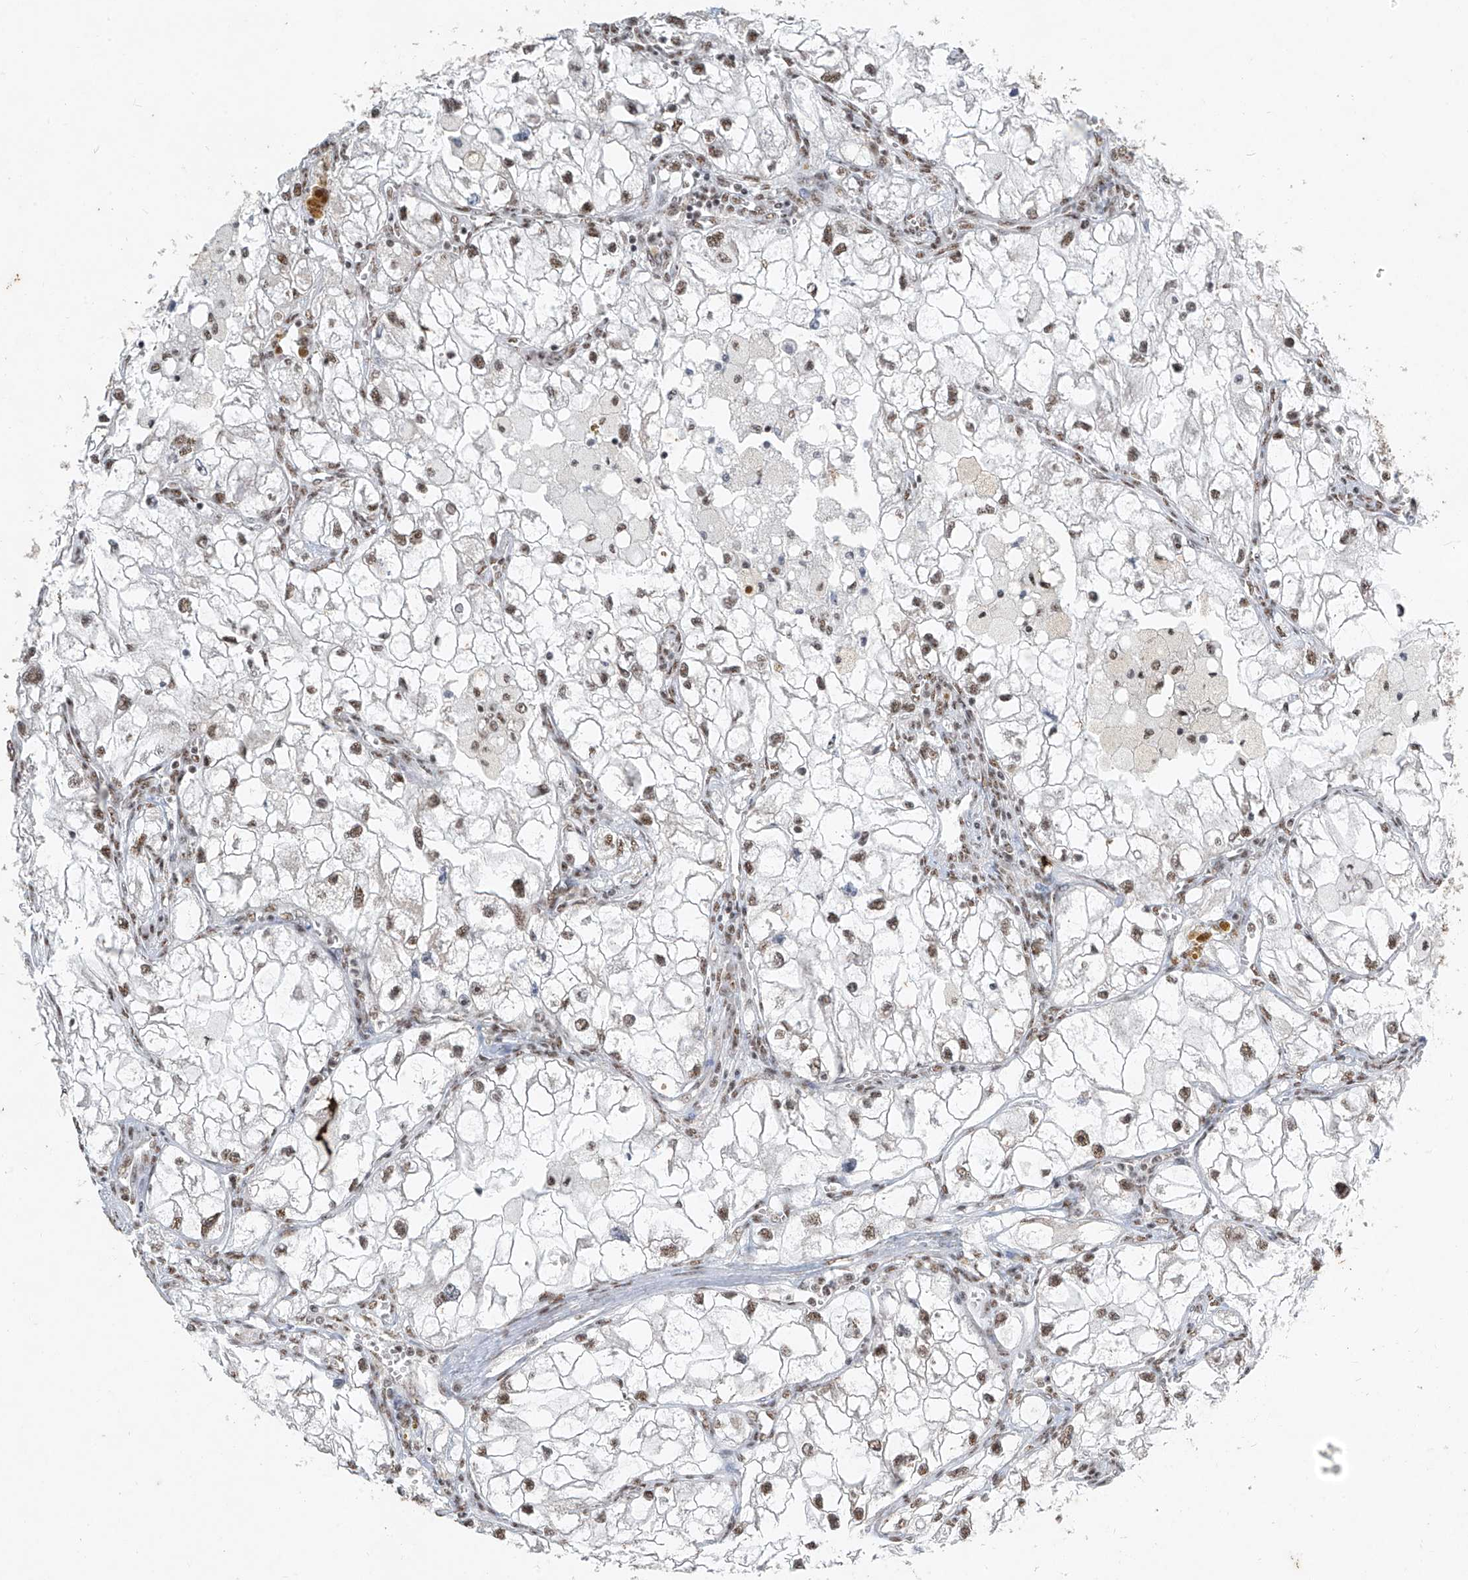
{"staining": {"intensity": "weak", "quantity": ">75%", "location": "nuclear"}, "tissue": "renal cancer", "cell_type": "Tumor cells", "image_type": "cancer", "snomed": [{"axis": "morphology", "description": "Adenocarcinoma, NOS"}, {"axis": "topography", "description": "Kidney"}], "caption": "DAB (3,3'-diaminobenzidine) immunohistochemical staining of human renal cancer exhibits weak nuclear protein staining in about >75% of tumor cells.", "gene": "TFEC", "patient": {"sex": "female", "age": 70}}